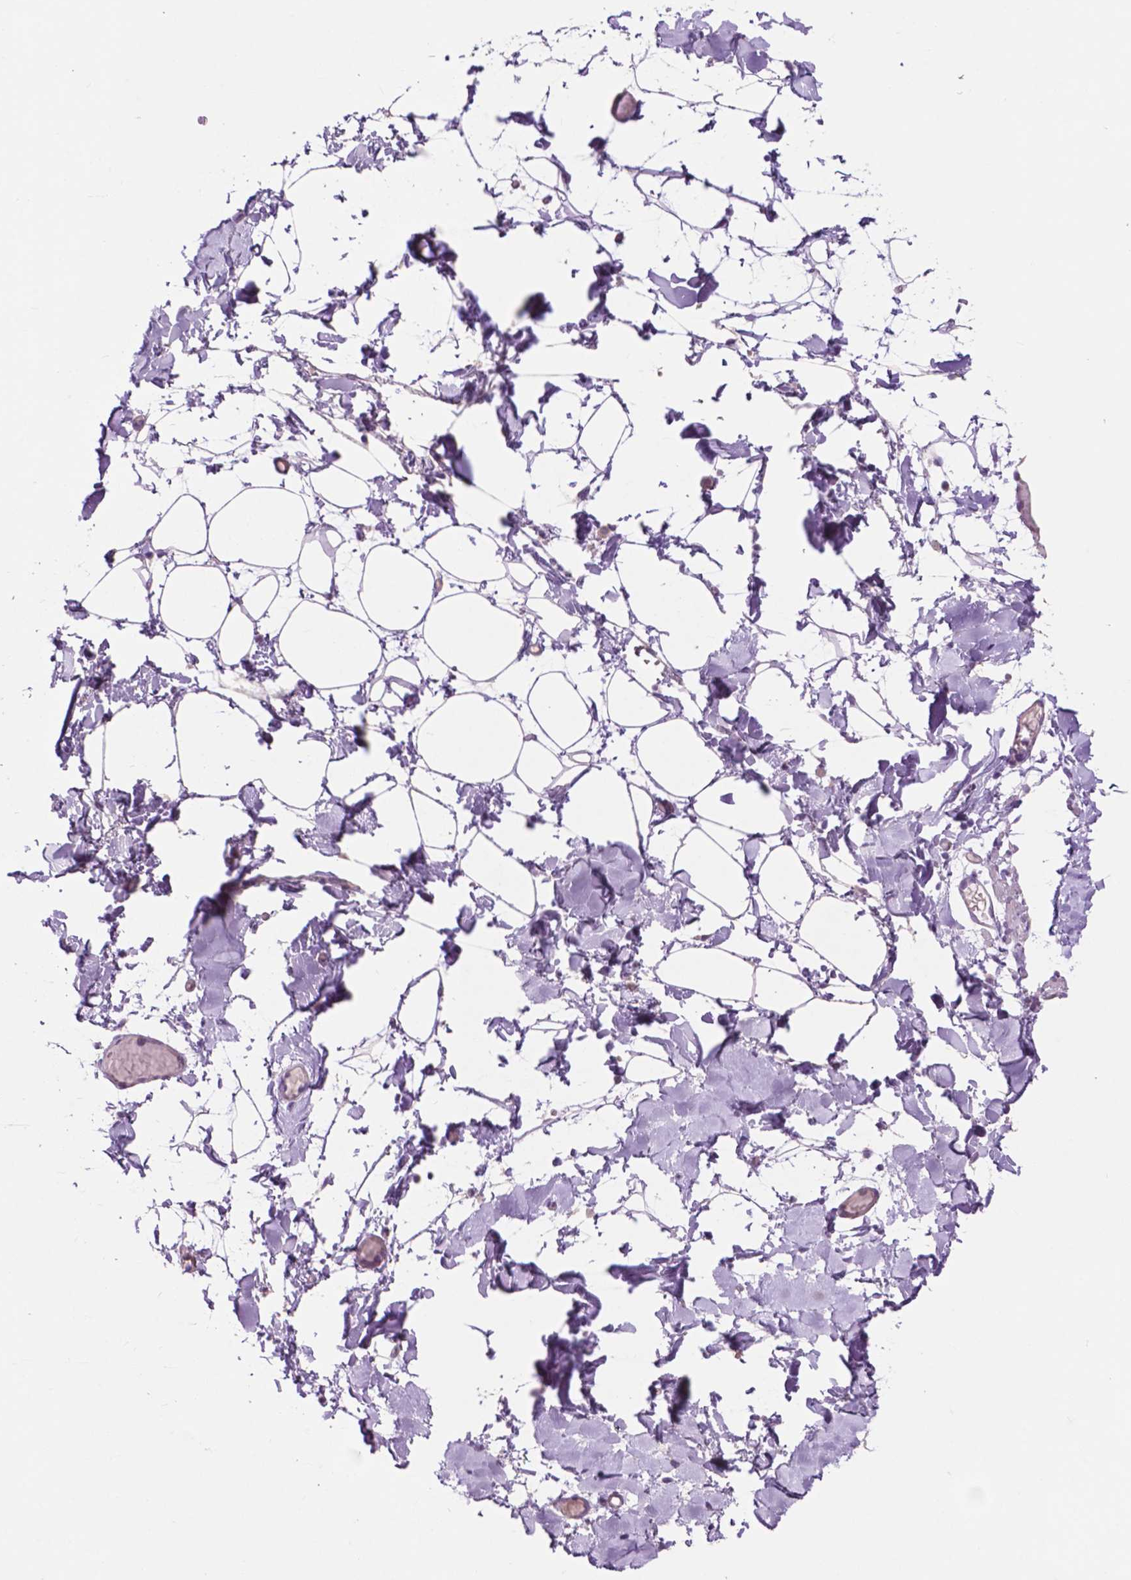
{"staining": {"intensity": "negative", "quantity": "none", "location": "none"}, "tissue": "adipose tissue", "cell_type": "Adipocytes", "image_type": "normal", "snomed": [{"axis": "morphology", "description": "Normal tissue, NOS"}, {"axis": "topography", "description": "Gallbladder"}, {"axis": "topography", "description": "Peripheral nerve tissue"}], "caption": "A high-resolution micrograph shows immunohistochemistry staining of normal adipose tissue, which demonstrates no significant staining in adipocytes. (DAB (3,3'-diaminobenzidine) immunohistochemistry, high magnification).", "gene": "IDO1", "patient": {"sex": "female", "age": 45}}